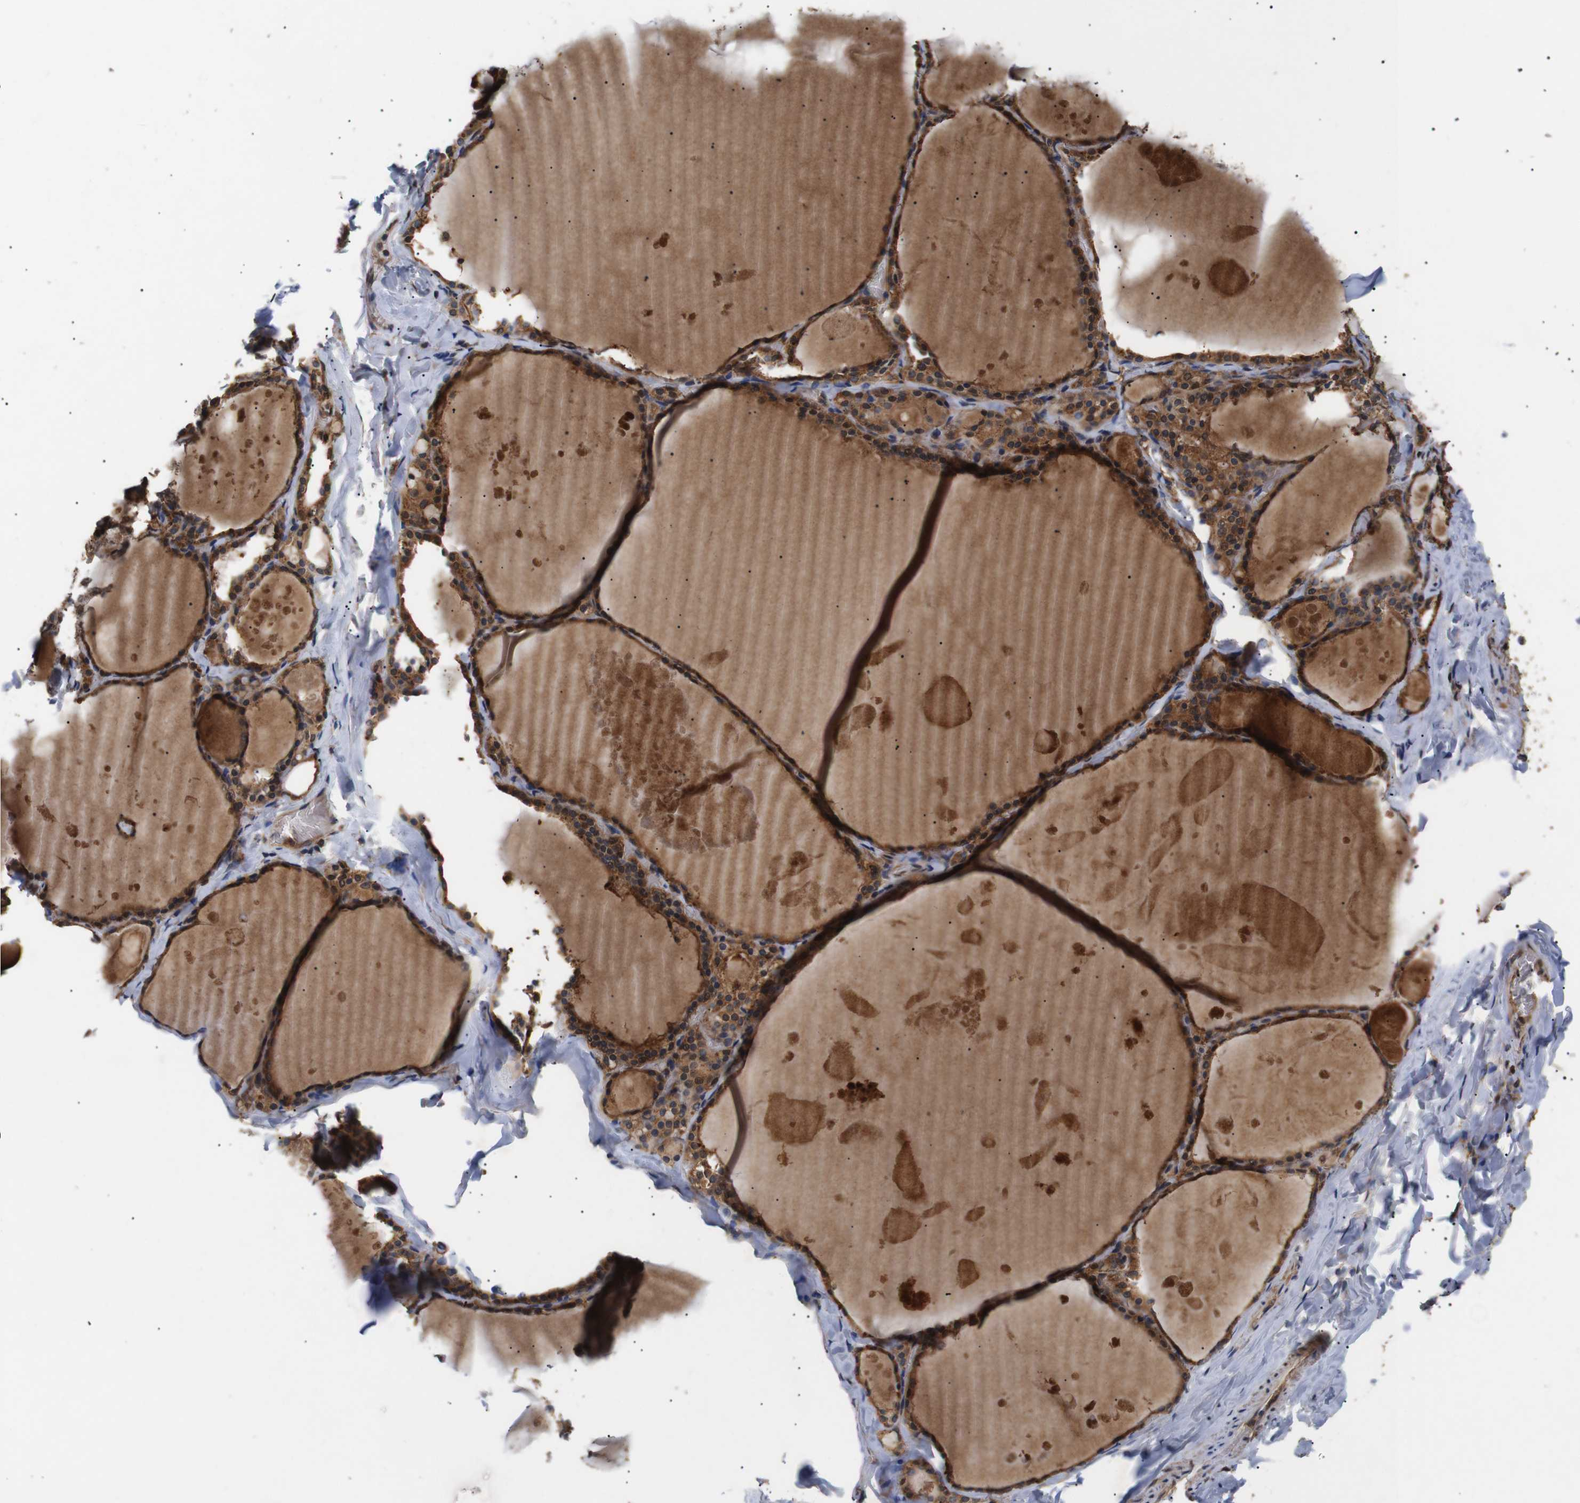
{"staining": {"intensity": "strong", "quantity": ">75%", "location": "cytoplasmic/membranous"}, "tissue": "thyroid gland", "cell_type": "Glandular cells", "image_type": "normal", "snomed": [{"axis": "morphology", "description": "Normal tissue, NOS"}, {"axis": "topography", "description": "Thyroid gland"}], "caption": "DAB (3,3'-diaminobenzidine) immunohistochemical staining of unremarkable human thyroid gland reveals strong cytoplasmic/membranous protein positivity in about >75% of glandular cells. Nuclei are stained in blue.", "gene": "DDR1", "patient": {"sex": "male", "age": 56}}